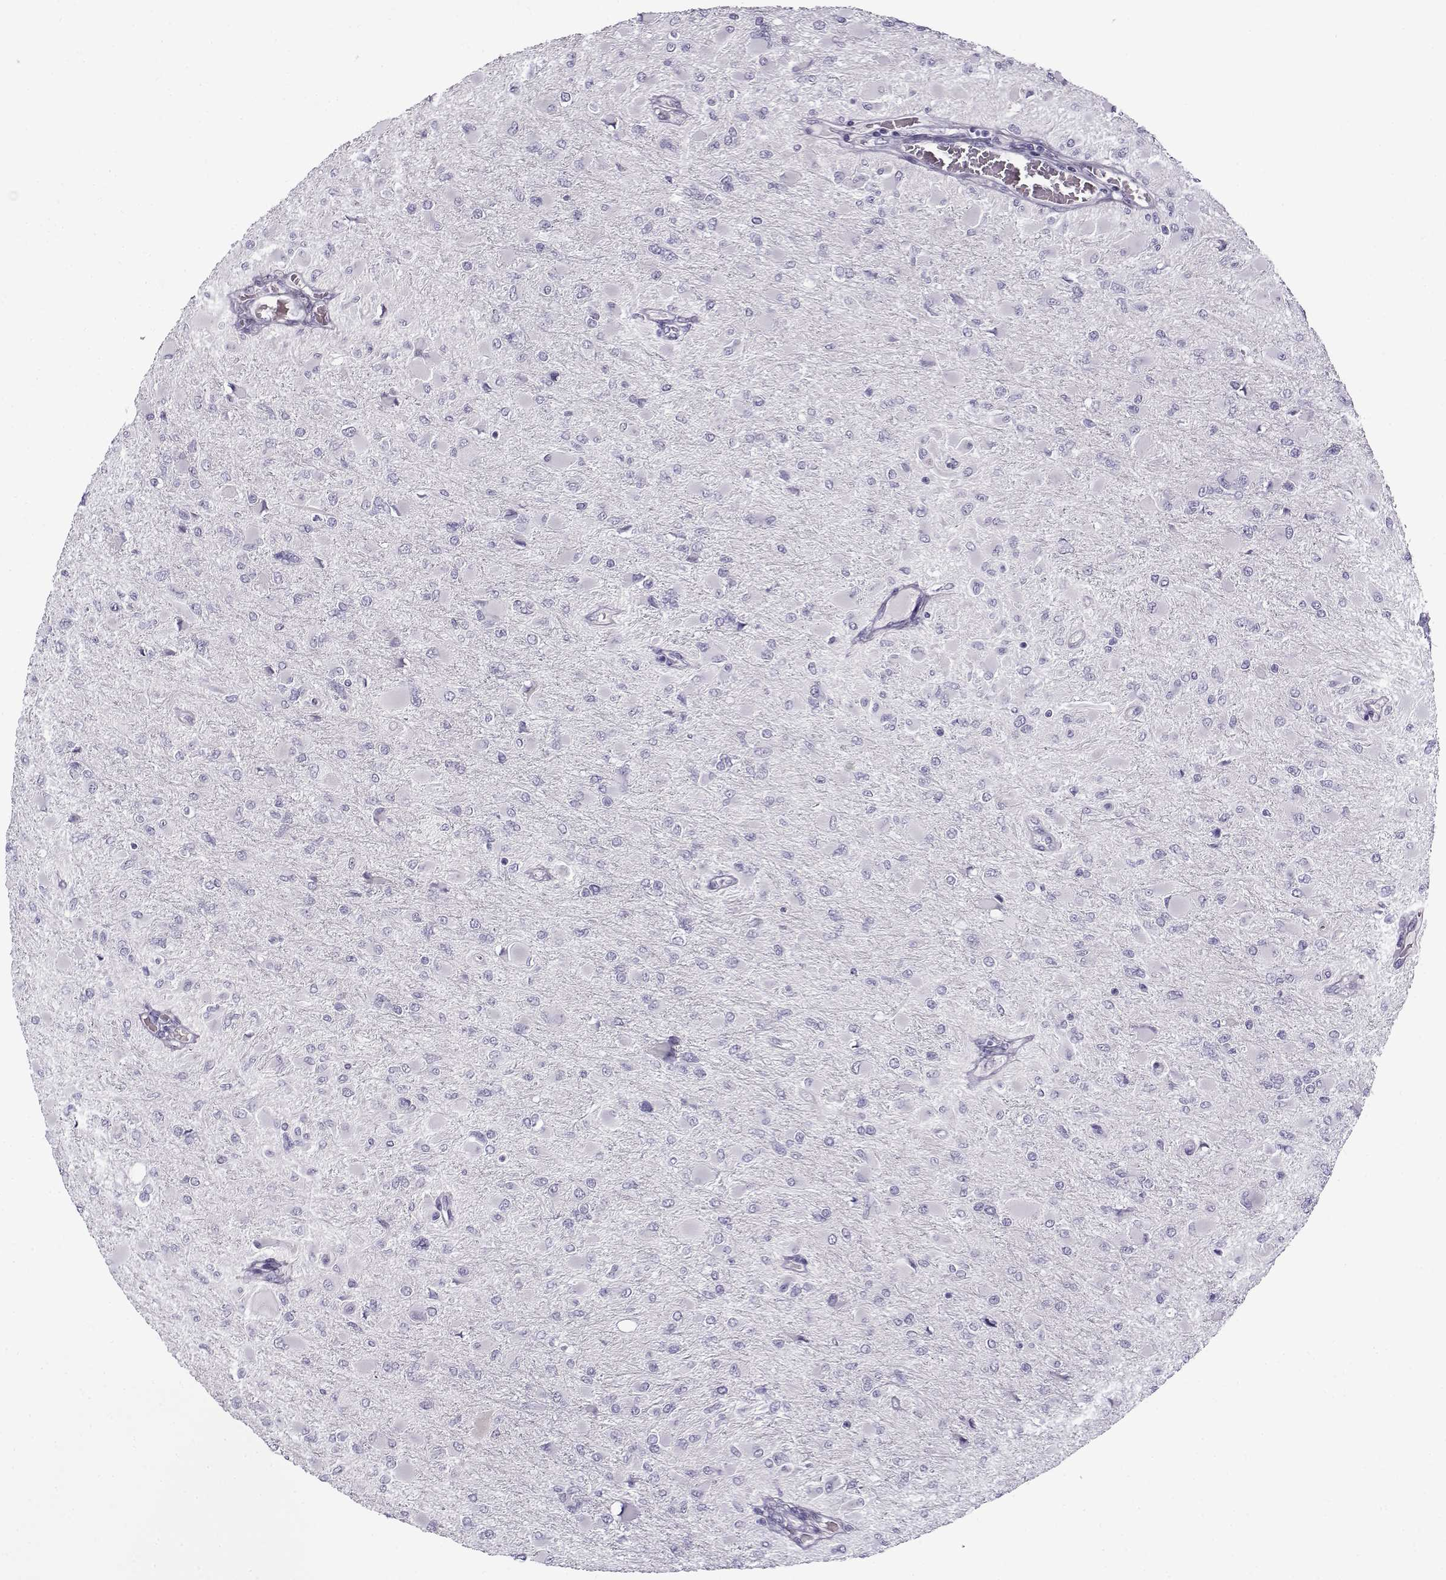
{"staining": {"intensity": "negative", "quantity": "none", "location": "none"}, "tissue": "glioma", "cell_type": "Tumor cells", "image_type": "cancer", "snomed": [{"axis": "morphology", "description": "Glioma, malignant, High grade"}, {"axis": "topography", "description": "Cerebral cortex"}], "caption": "High power microscopy histopathology image of an IHC histopathology image of glioma, revealing no significant staining in tumor cells. (Brightfield microscopy of DAB immunohistochemistry (IHC) at high magnification).", "gene": "GTSF1L", "patient": {"sex": "female", "age": 36}}